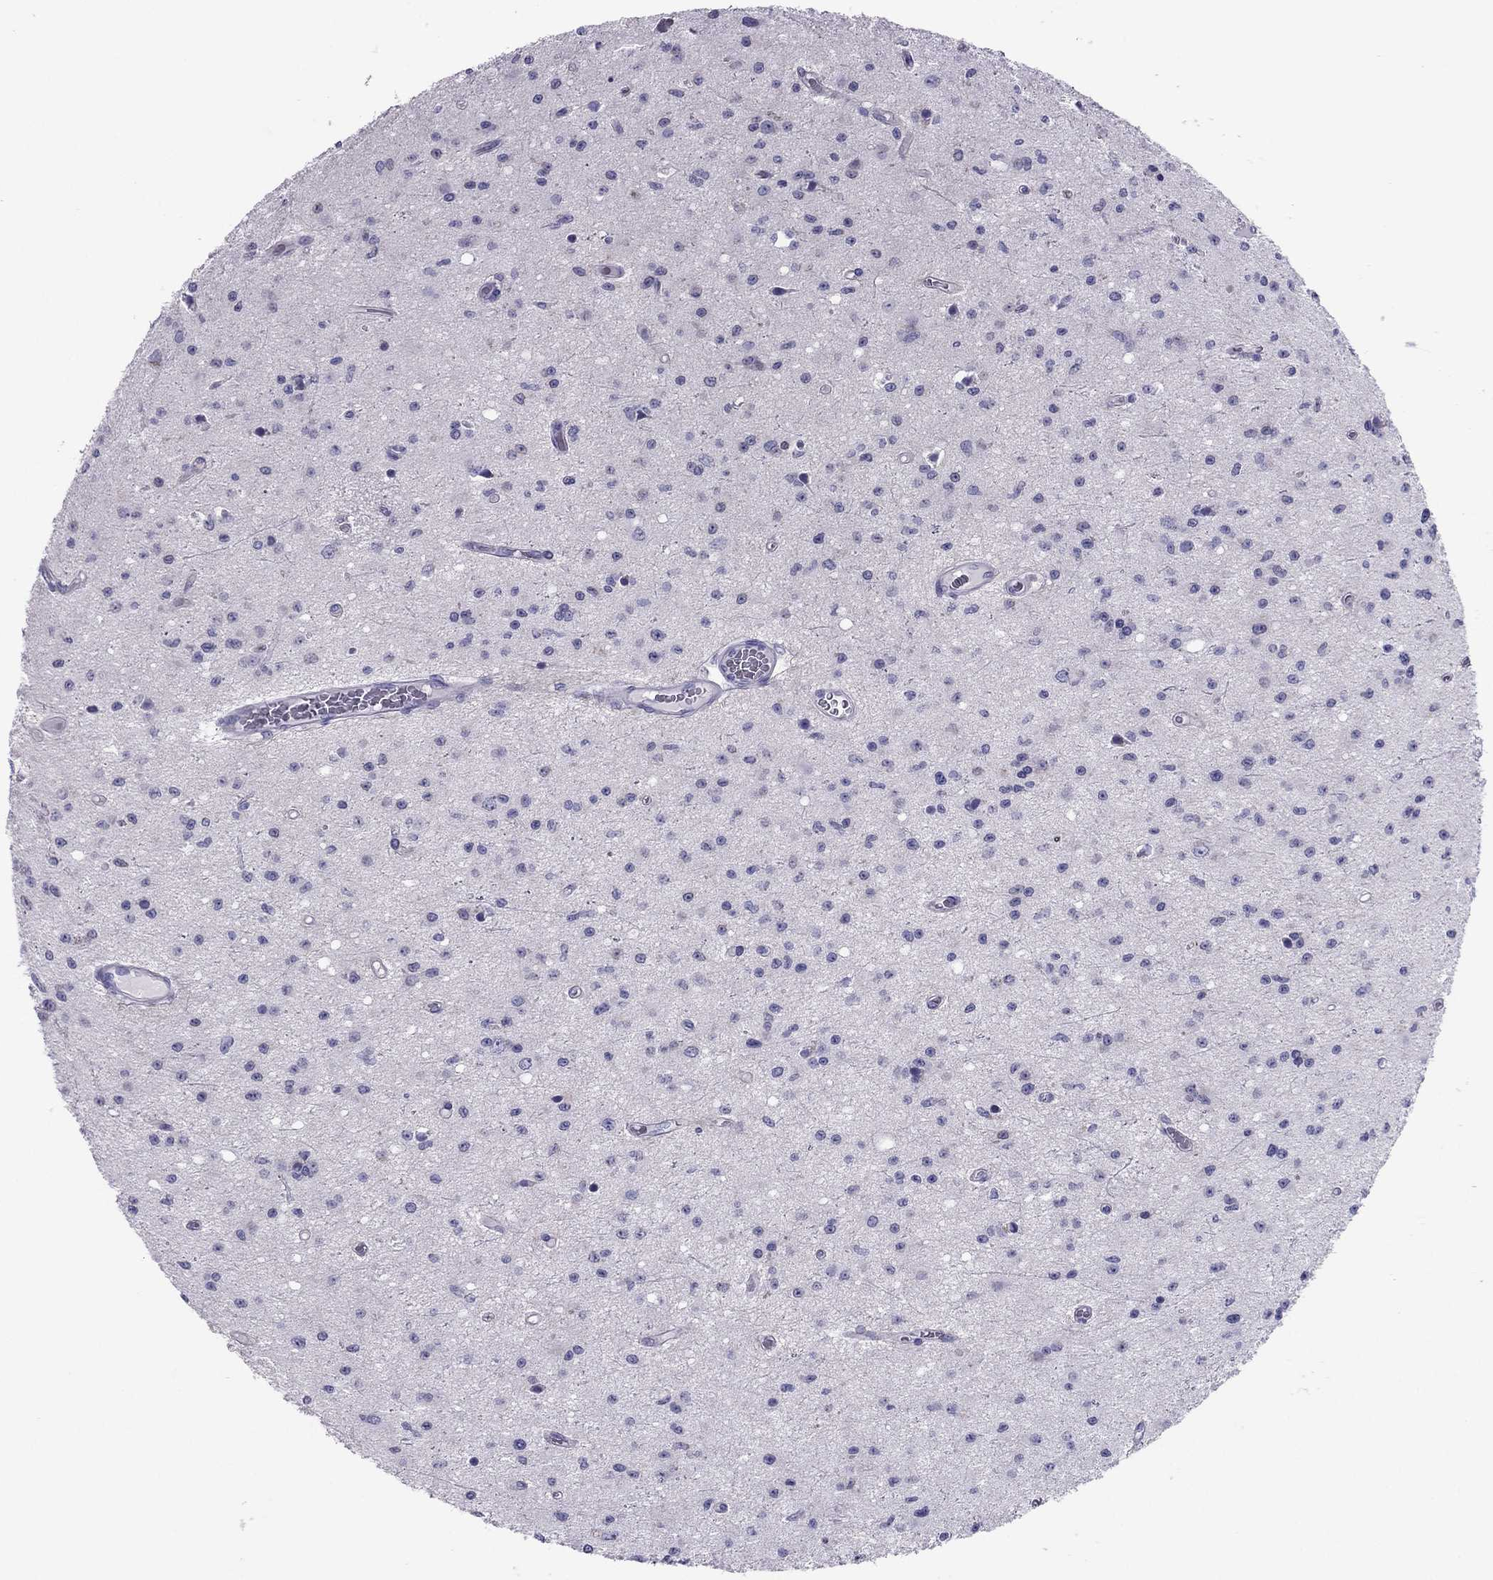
{"staining": {"intensity": "negative", "quantity": "none", "location": "none"}, "tissue": "glioma", "cell_type": "Tumor cells", "image_type": "cancer", "snomed": [{"axis": "morphology", "description": "Glioma, malignant, Low grade"}, {"axis": "topography", "description": "Brain"}], "caption": "Human glioma stained for a protein using IHC demonstrates no expression in tumor cells.", "gene": "MAEL", "patient": {"sex": "female", "age": 45}}